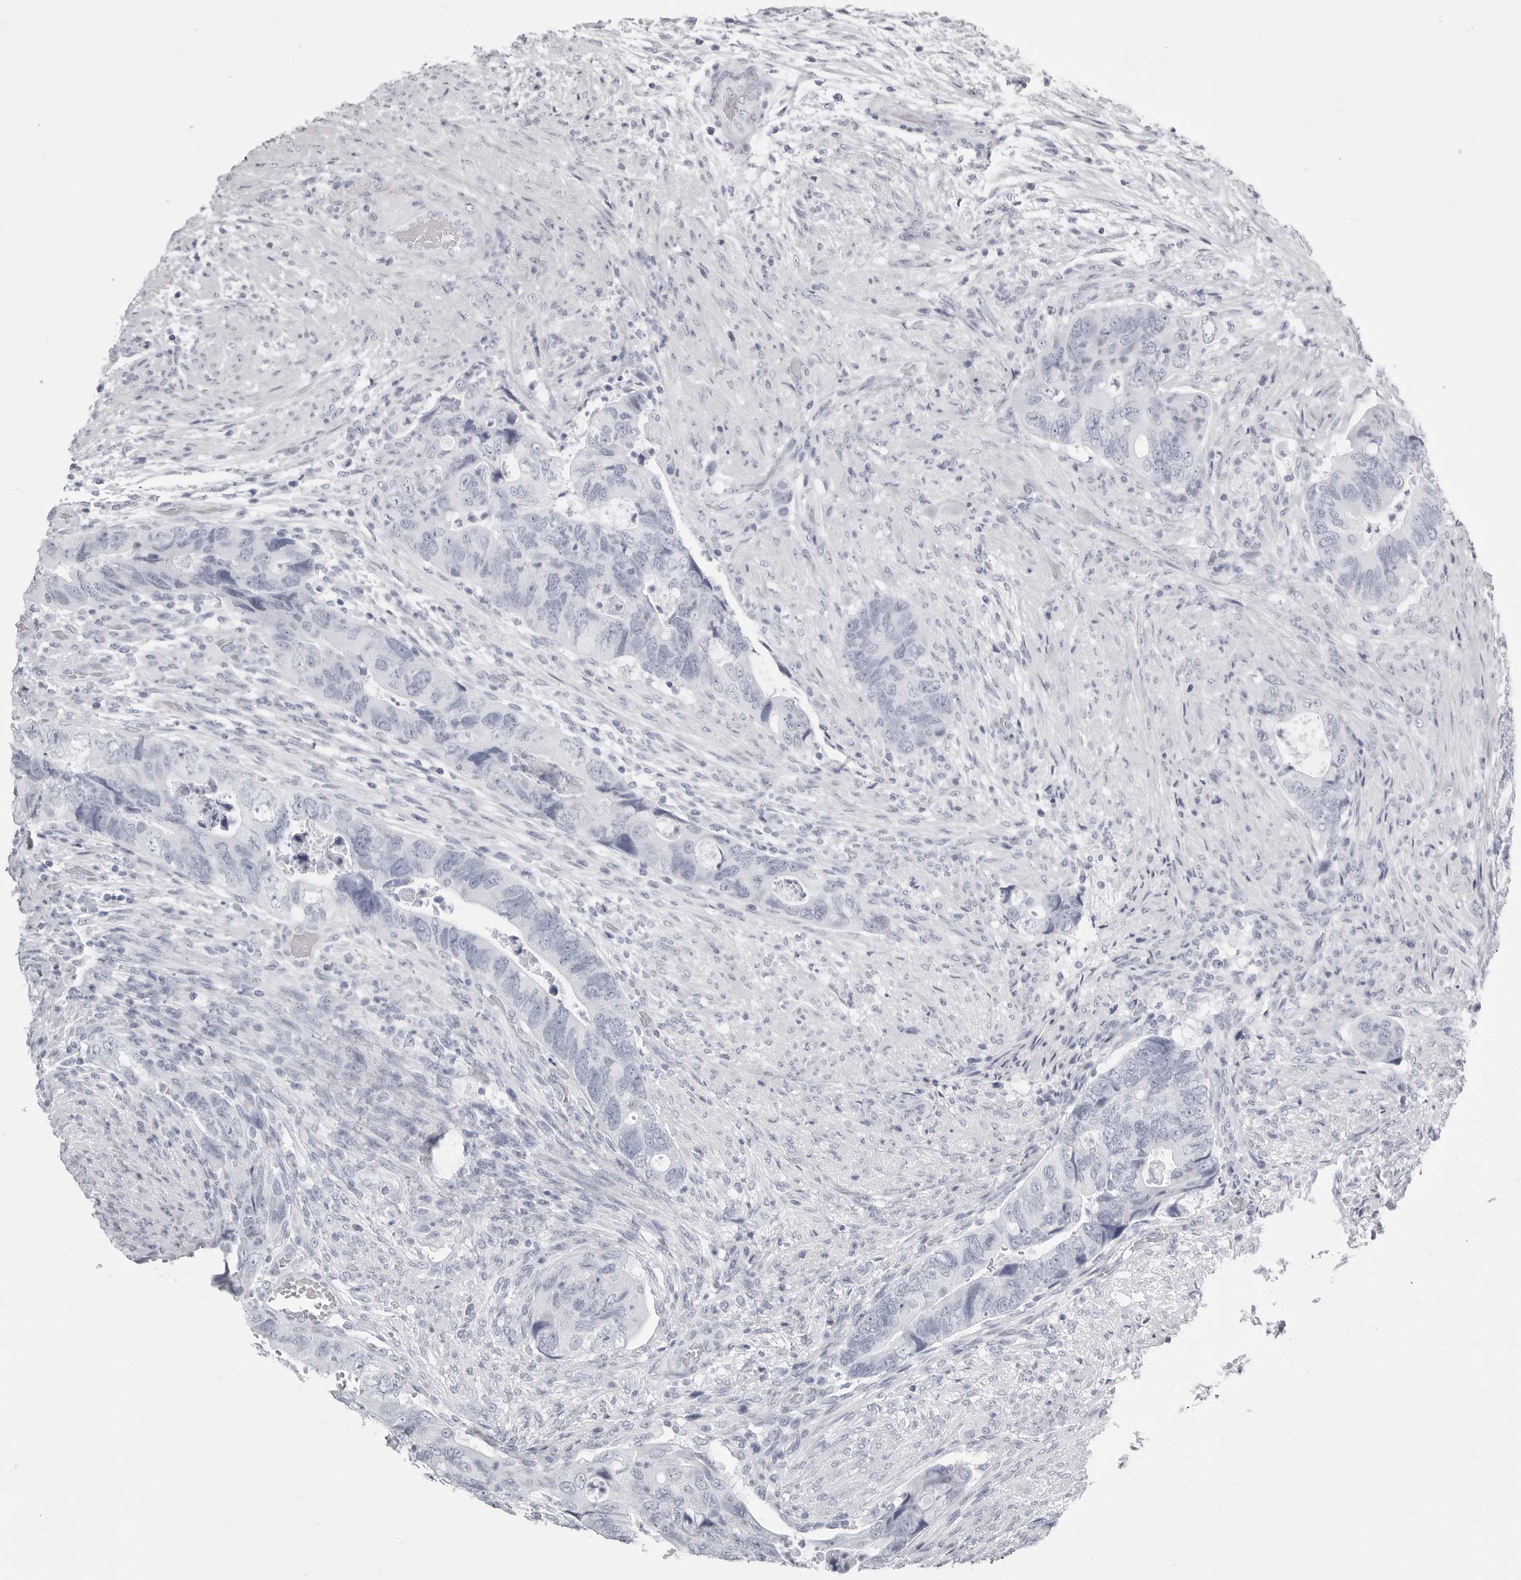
{"staining": {"intensity": "negative", "quantity": "none", "location": "none"}, "tissue": "colorectal cancer", "cell_type": "Tumor cells", "image_type": "cancer", "snomed": [{"axis": "morphology", "description": "Adenocarcinoma, NOS"}, {"axis": "topography", "description": "Rectum"}], "caption": "An image of human colorectal cancer (adenocarcinoma) is negative for staining in tumor cells. The staining is performed using DAB brown chromogen with nuclei counter-stained in using hematoxylin.", "gene": "KLK9", "patient": {"sex": "male", "age": 63}}